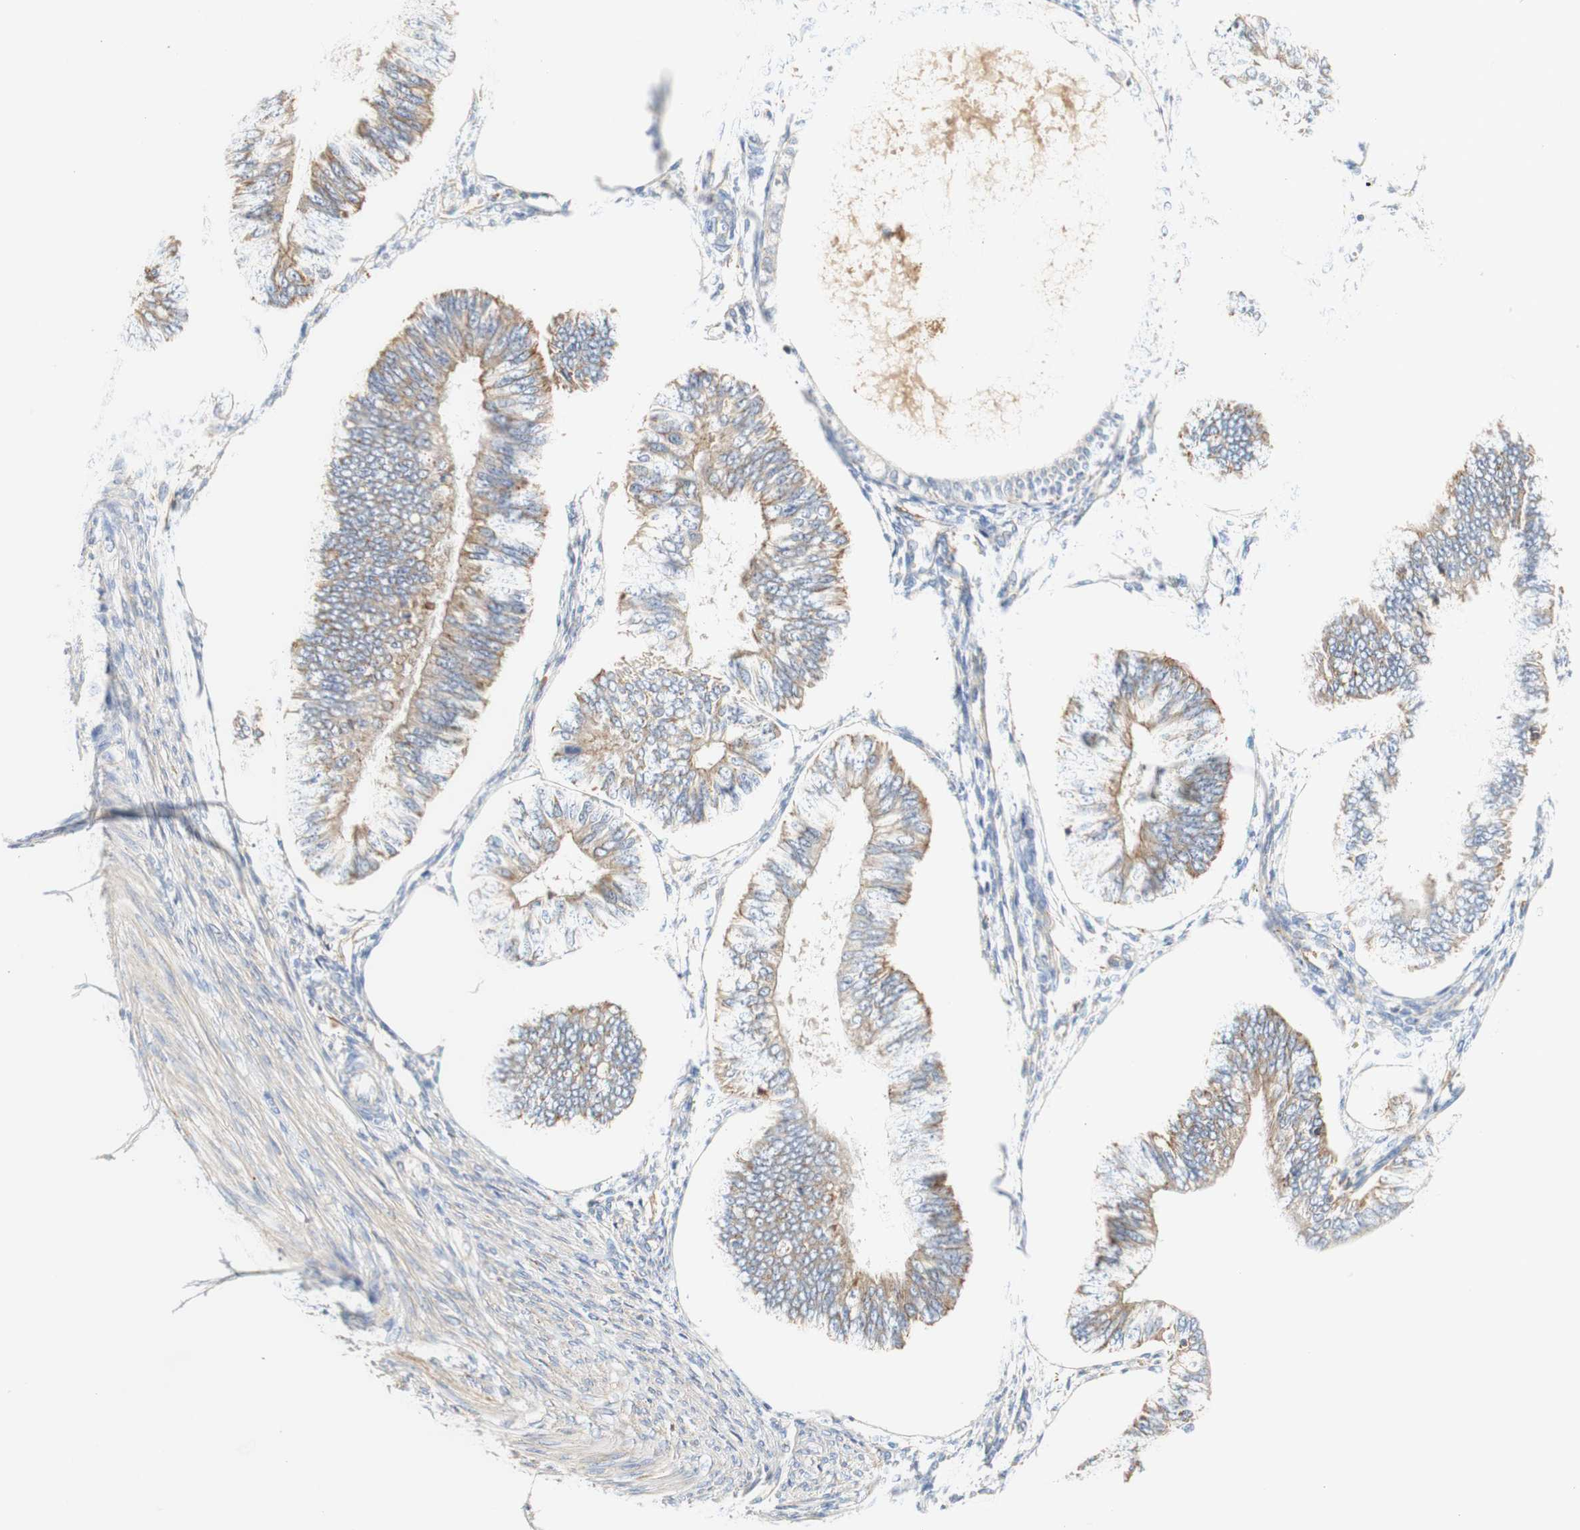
{"staining": {"intensity": "weak", "quantity": ">75%", "location": "cytoplasmic/membranous"}, "tissue": "endometrial cancer", "cell_type": "Tumor cells", "image_type": "cancer", "snomed": [{"axis": "morphology", "description": "Adenocarcinoma, NOS"}, {"axis": "topography", "description": "Endometrium"}], "caption": "Brown immunohistochemical staining in human adenocarcinoma (endometrial) exhibits weak cytoplasmic/membranous expression in approximately >75% of tumor cells. The staining was performed using DAB, with brown indicating positive protein expression. Nuclei are stained blue with hematoxylin.", "gene": "PCDH7", "patient": {"sex": "female", "age": 58}}